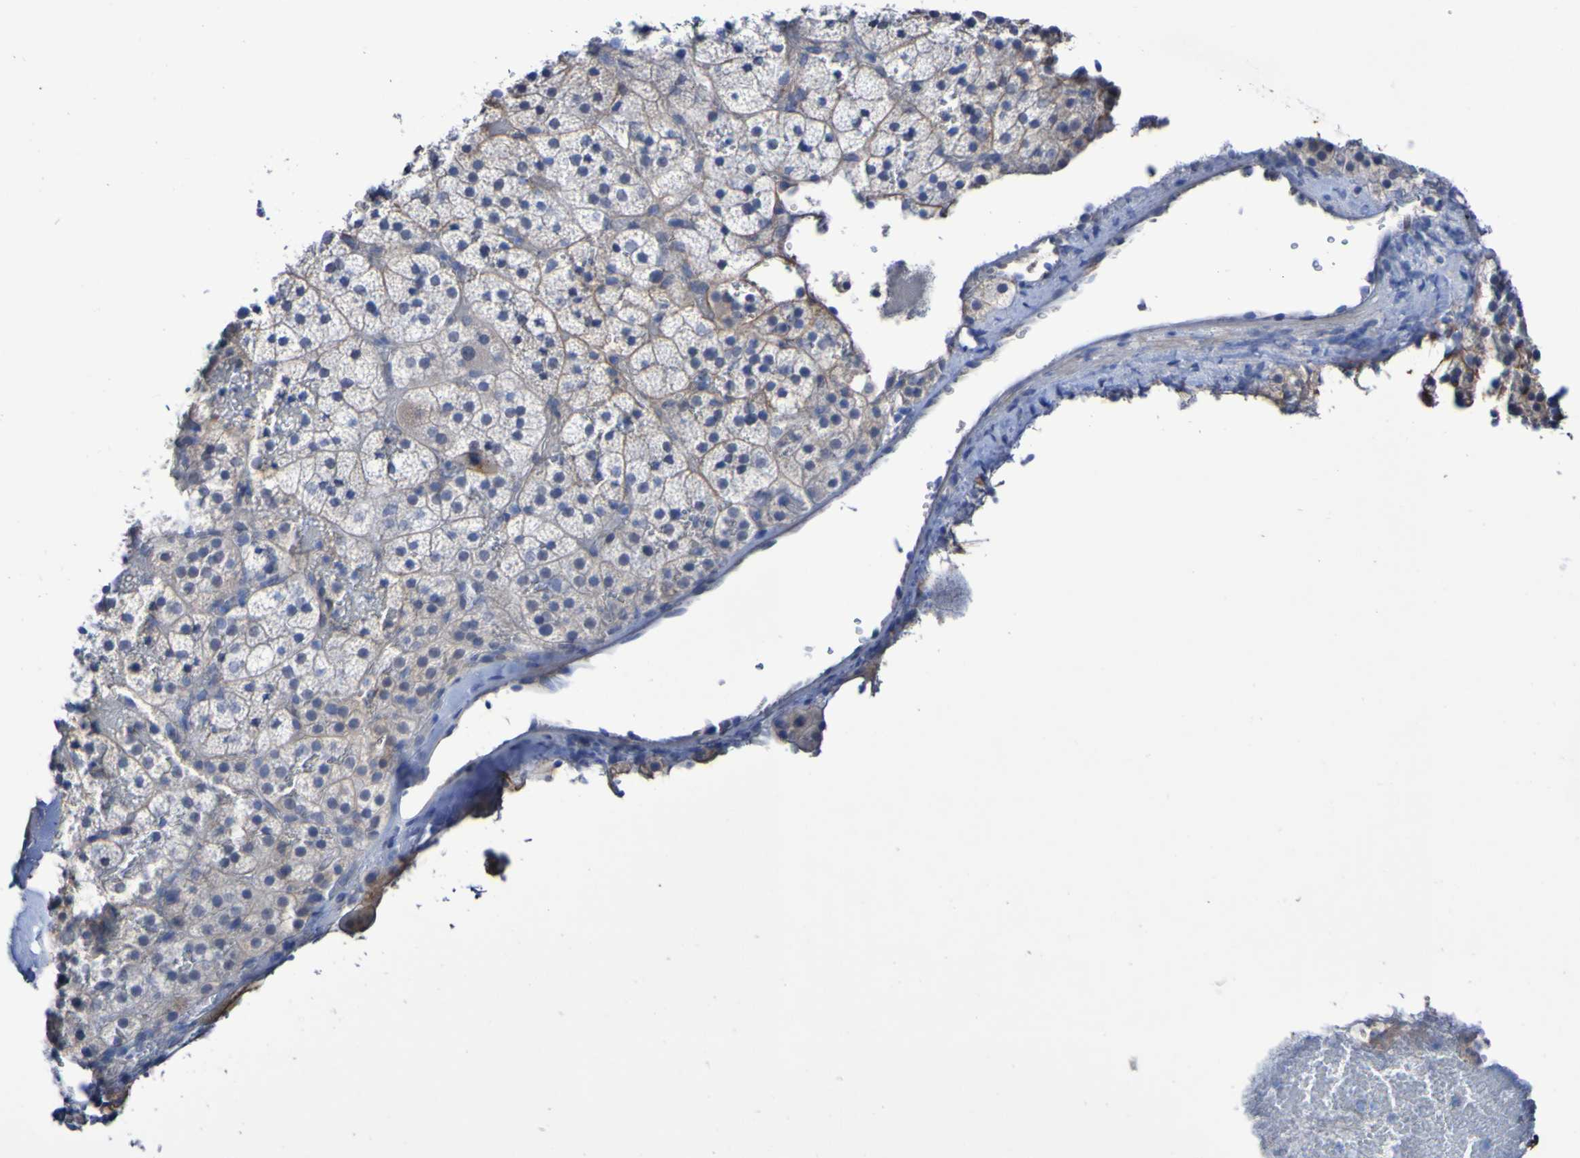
{"staining": {"intensity": "moderate", "quantity": "<25%", "location": "cytoplasmic/membranous"}, "tissue": "adrenal gland", "cell_type": "Glandular cells", "image_type": "normal", "snomed": [{"axis": "morphology", "description": "Normal tissue, NOS"}, {"axis": "topography", "description": "Adrenal gland"}], "caption": "This micrograph reveals IHC staining of benign human adrenal gland, with low moderate cytoplasmic/membranous staining in approximately <25% of glandular cells.", "gene": "SGCB", "patient": {"sex": "female", "age": 59}}